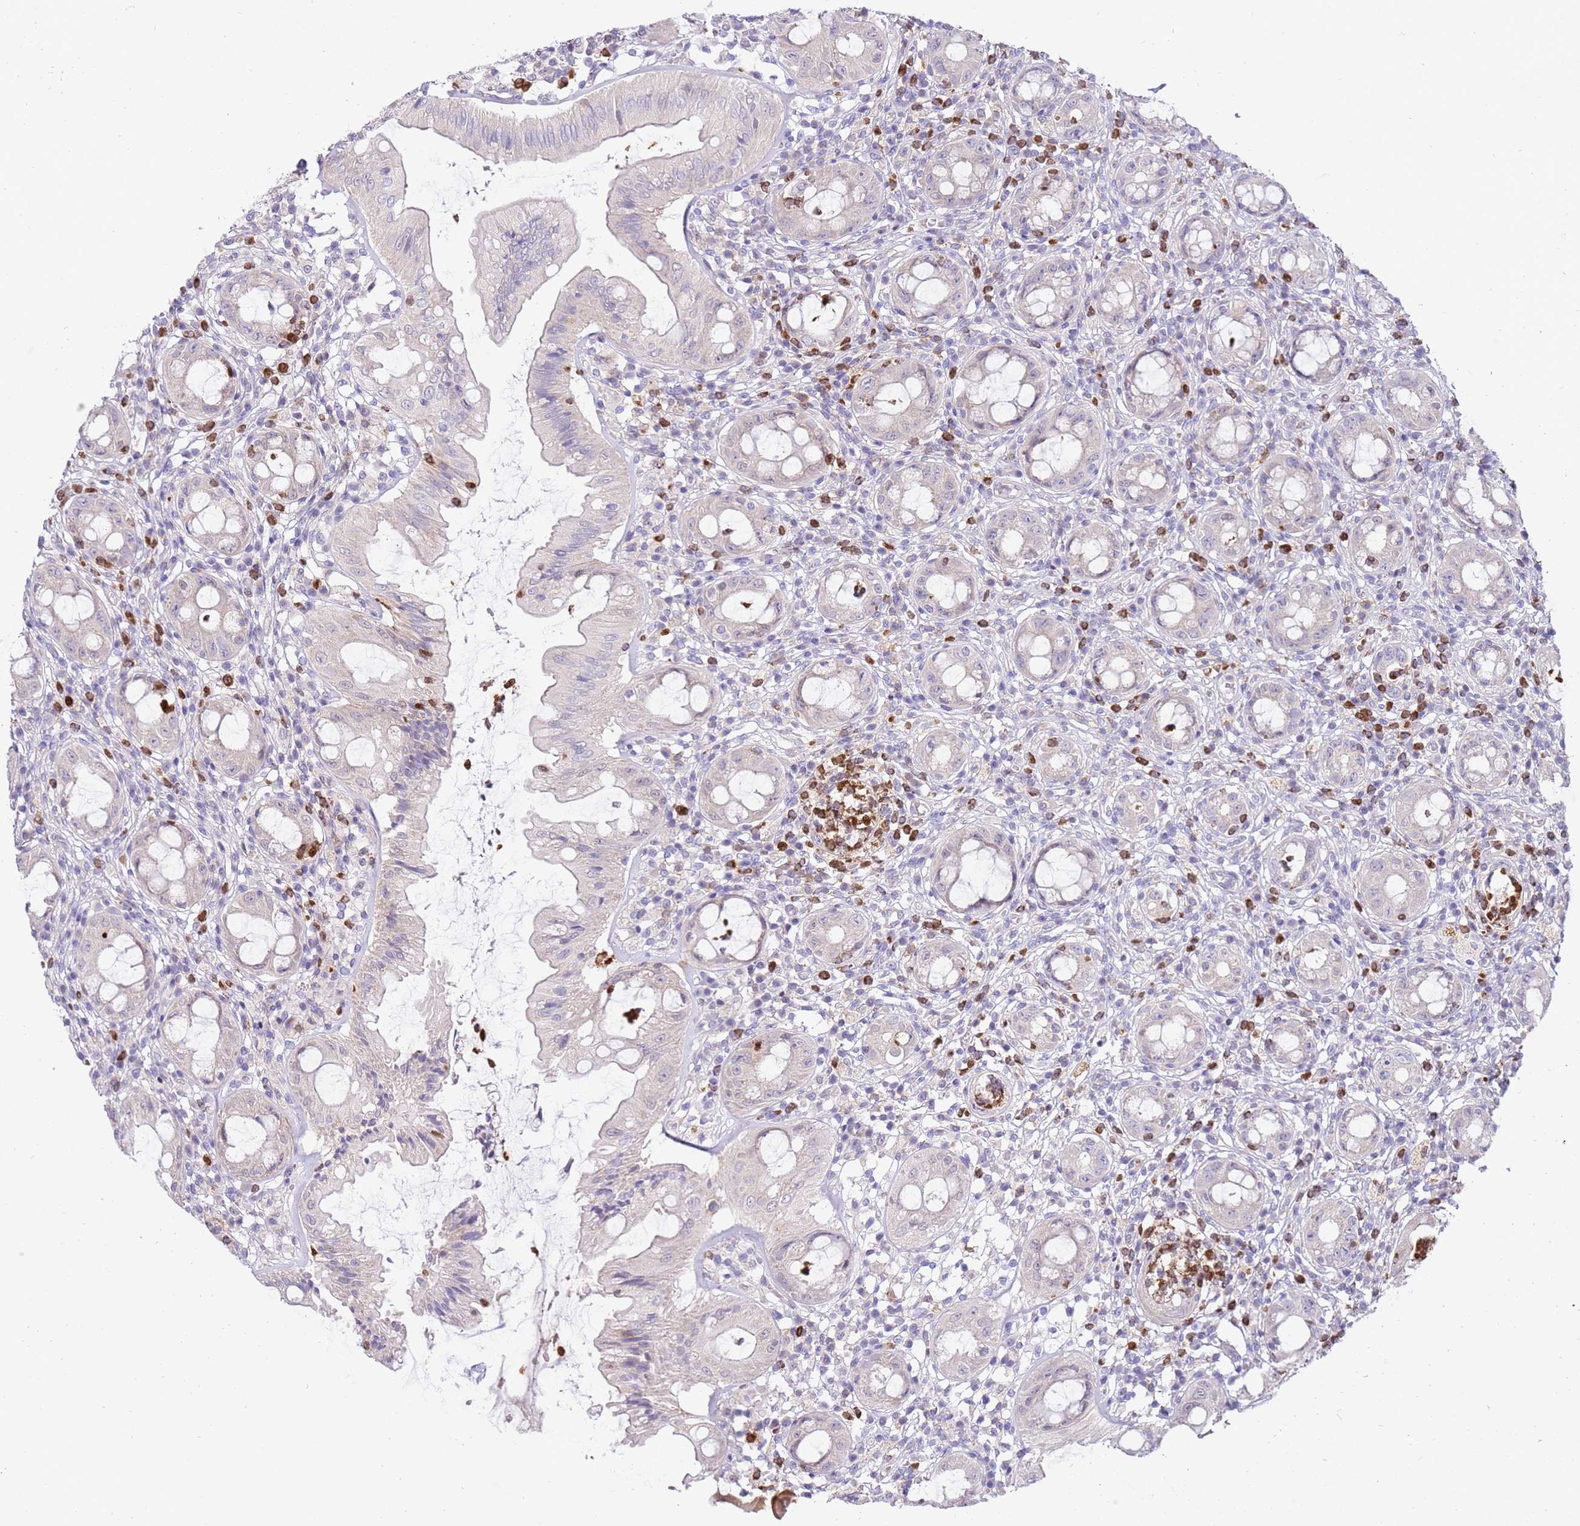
{"staining": {"intensity": "weak", "quantity": "25%-75%", "location": "cytoplasmic/membranous"}, "tissue": "rectum", "cell_type": "Glandular cells", "image_type": "normal", "snomed": [{"axis": "morphology", "description": "Normal tissue, NOS"}, {"axis": "topography", "description": "Rectum"}], "caption": "Immunohistochemistry staining of normal rectum, which exhibits low levels of weak cytoplasmic/membranous staining in approximately 25%-75% of glandular cells indicating weak cytoplasmic/membranous protein positivity. The staining was performed using DAB (3,3'-diaminobenzidine) (brown) for protein detection and nuclei were counterstained in hematoxylin (blue).", "gene": "STK25", "patient": {"sex": "female", "age": 57}}